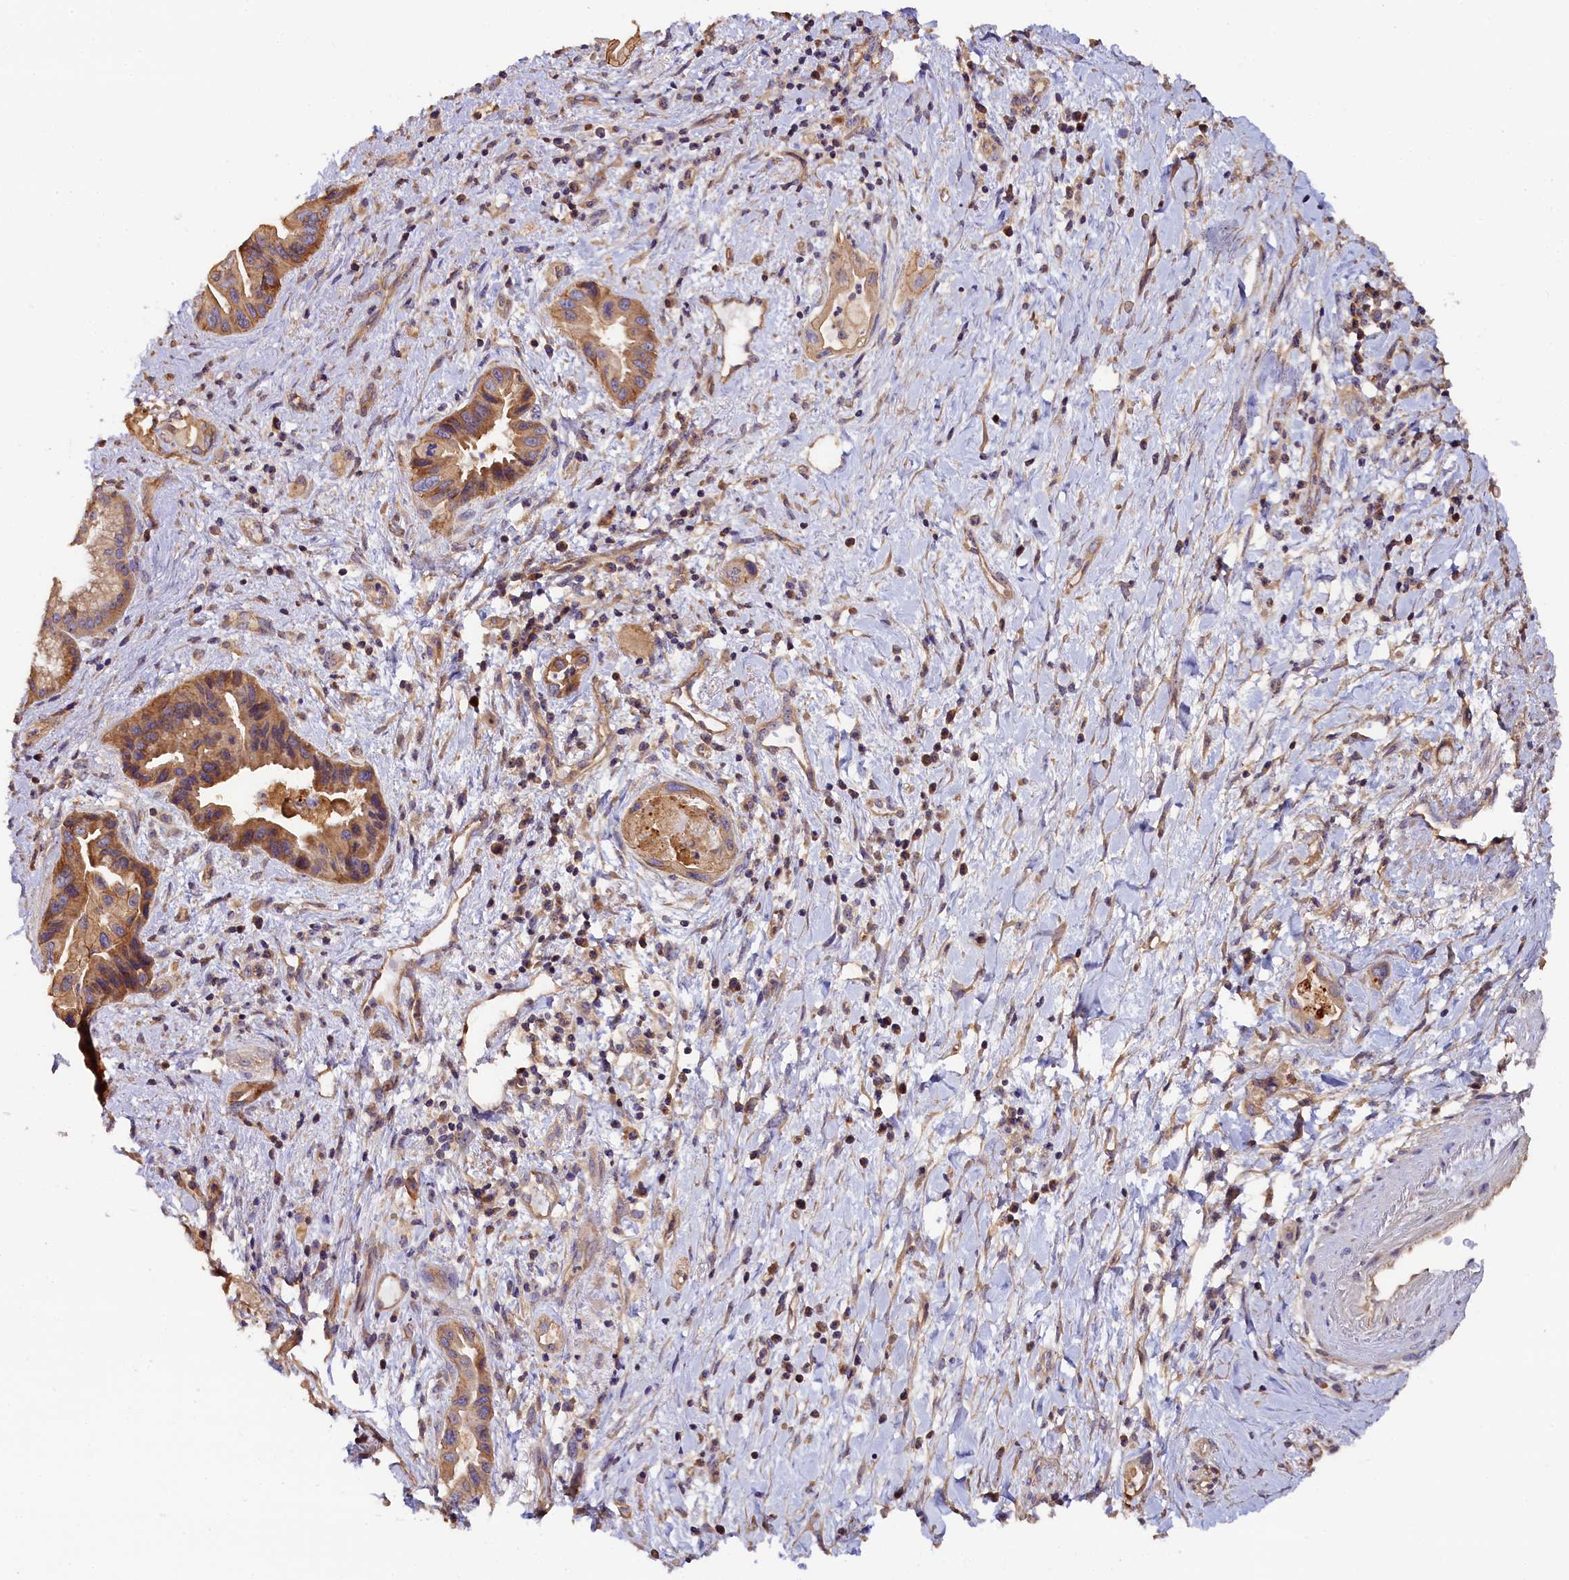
{"staining": {"intensity": "moderate", "quantity": ">75%", "location": "cytoplasmic/membranous"}, "tissue": "pancreatic cancer", "cell_type": "Tumor cells", "image_type": "cancer", "snomed": [{"axis": "morphology", "description": "Adenocarcinoma, NOS"}, {"axis": "topography", "description": "Pancreas"}], "caption": "A histopathology image of adenocarcinoma (pancreatic) stained for a protein reveals moderate cytoplasmic/membranous brown staining in tumor cells. Nuclei are stained in blue.", "gene": "KATNB1", "patient": {"sex": "female", "age": 77}}